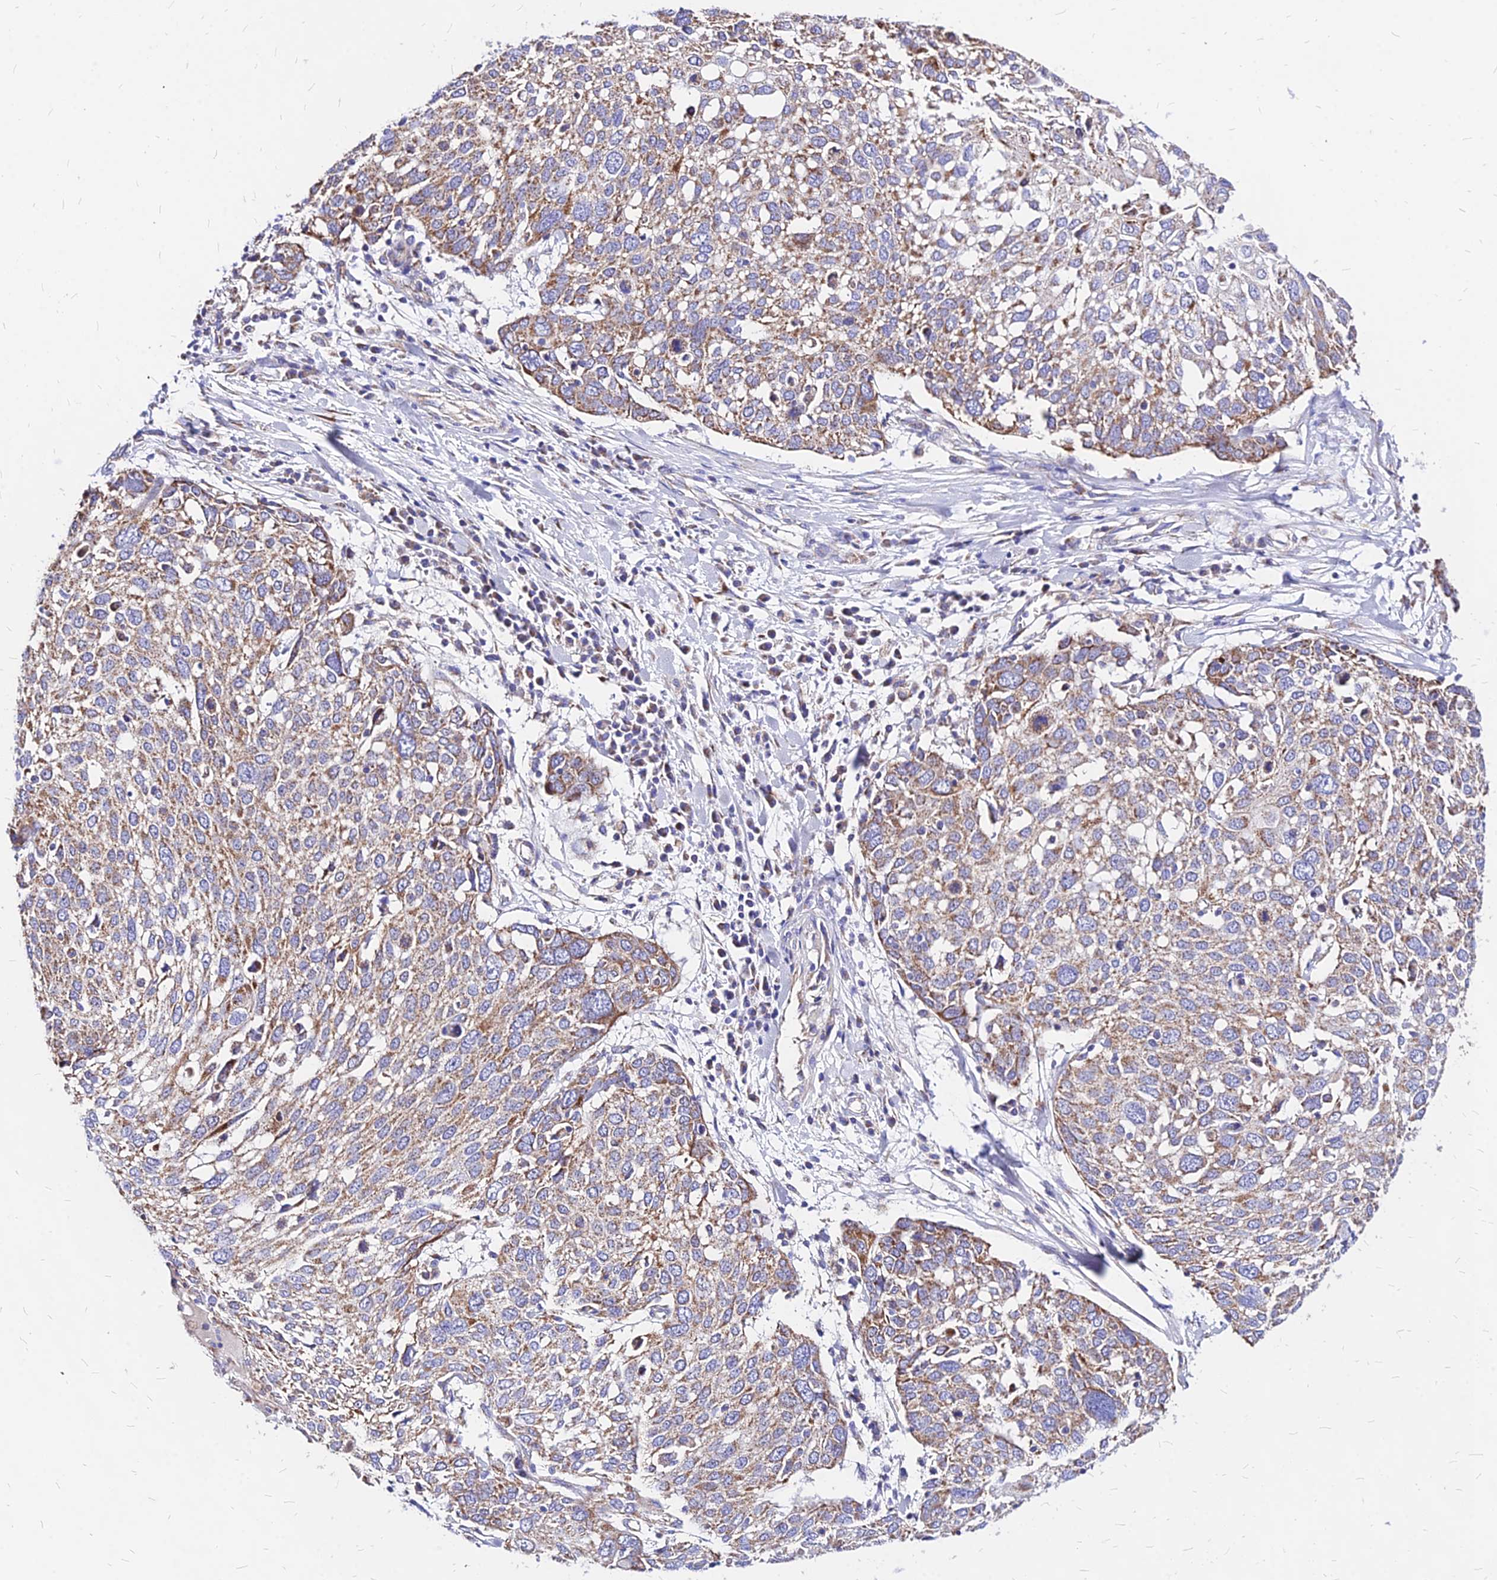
{"staining": {"intensity": "moderate", "quantity": ">75%", "location": "cytoplasmic/membranous"}, "tissue": "lung cancer", "cell_type": "Tumor cells", "image_type": "cancer", "snomed": [{"axis": "morphology", "description": "Squamous cell carcinoma, NOS"}, {"axis": "topography", "description": "Lung"}], "caption": "Moderate cytoplasmic/membranous positivity is seen in about >75% of tumor cells in lung cancer.", "gene": "MRPL3", "patient": {"sex": "male", "age": 65}}